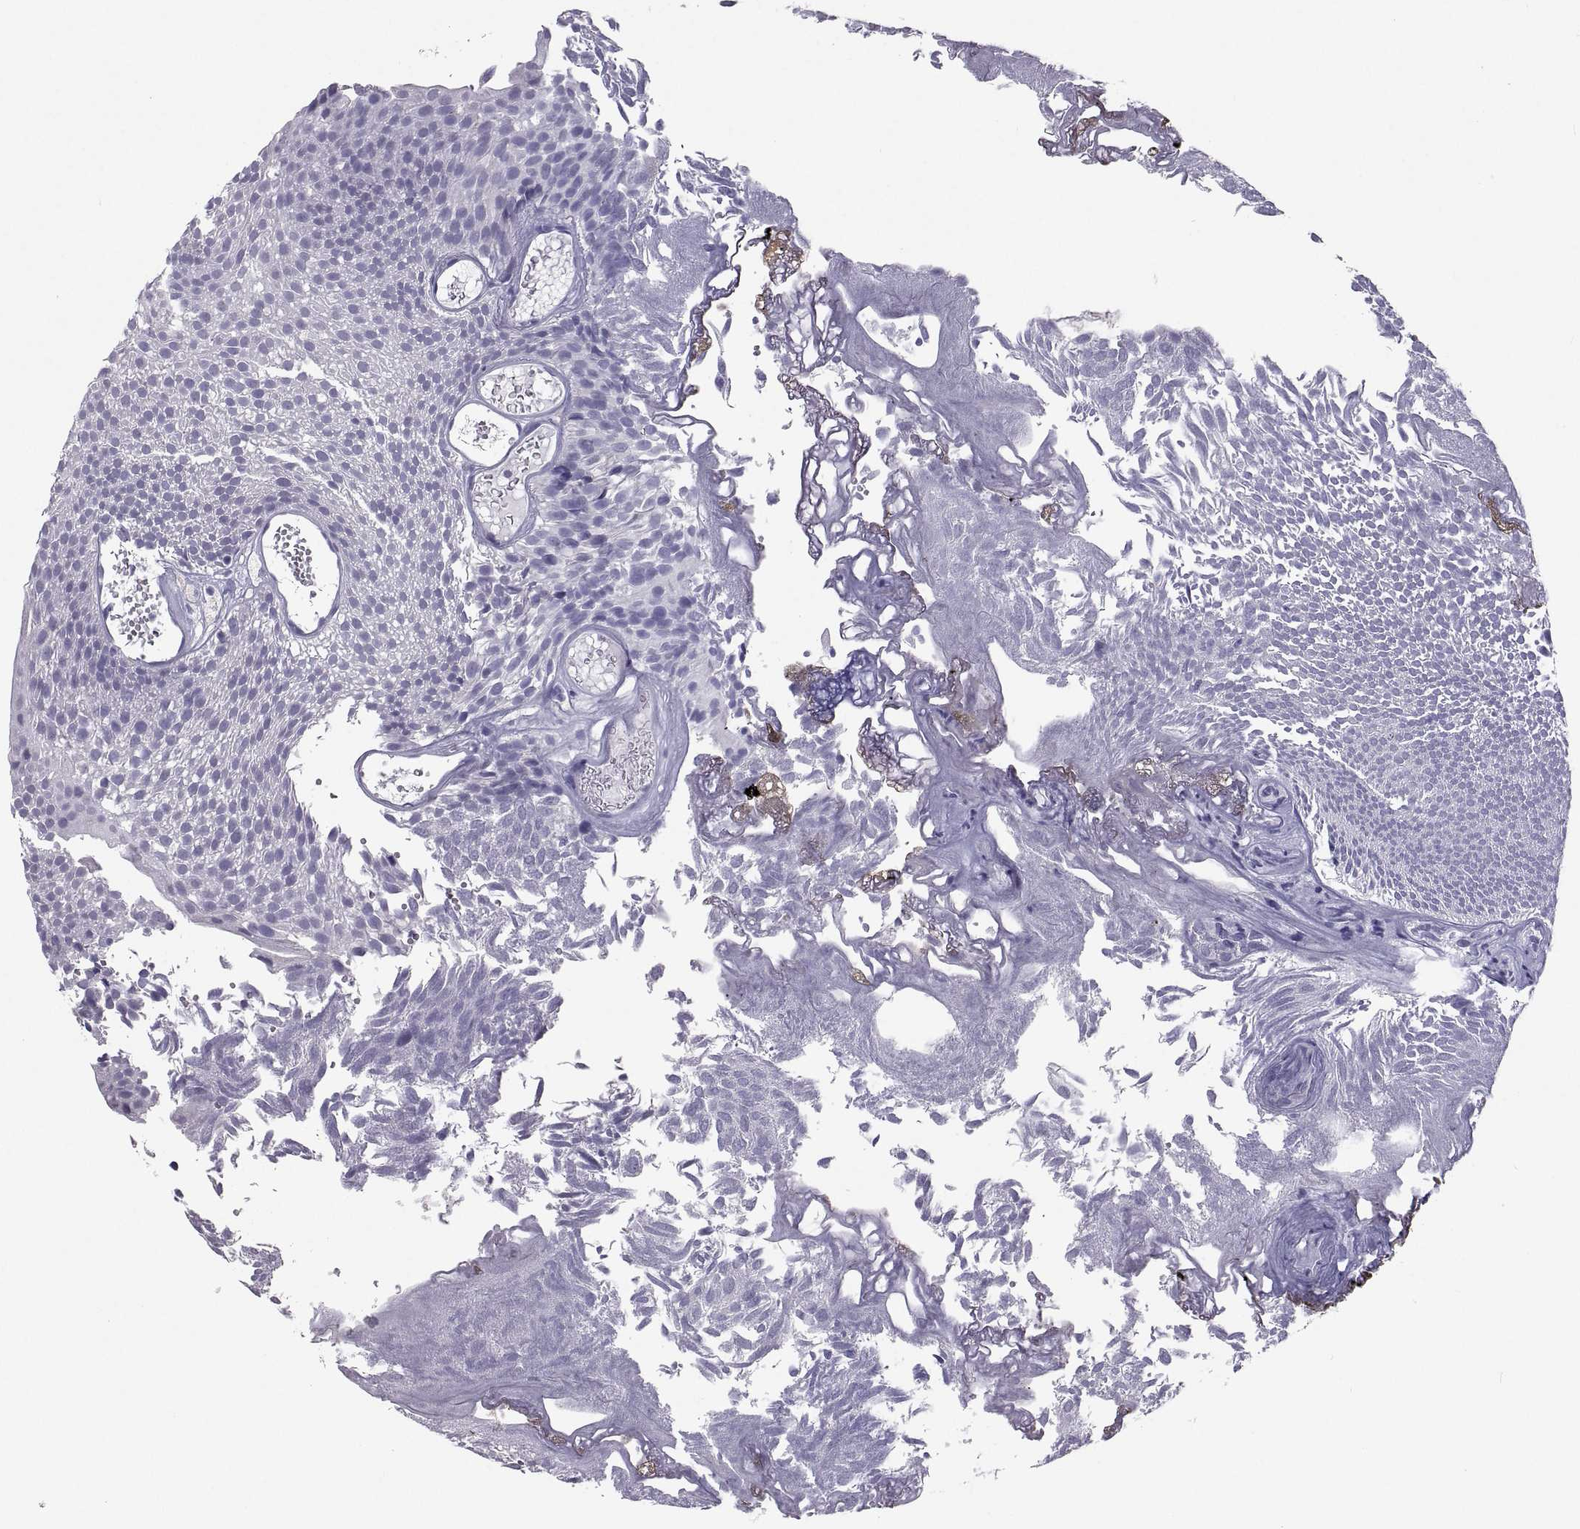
{"staining": {"intensity": "negative", "quantity": "none", "location": "none"}, "tissue": "urothelial cancer", "cell_type": "Tumor cells", "image_type": "cancer", "snomed": [{"axis": "morphology", "description": "Urothelial carcinoma, Low grade"}, {"axis": "topography", "description": "Urinary bladder"}], "caption": "IHC of urothelial cancer demonstrates no staining in tumor cells.", "gene": "IGSF1", "patient": {"sex": "male", "age": 52}}